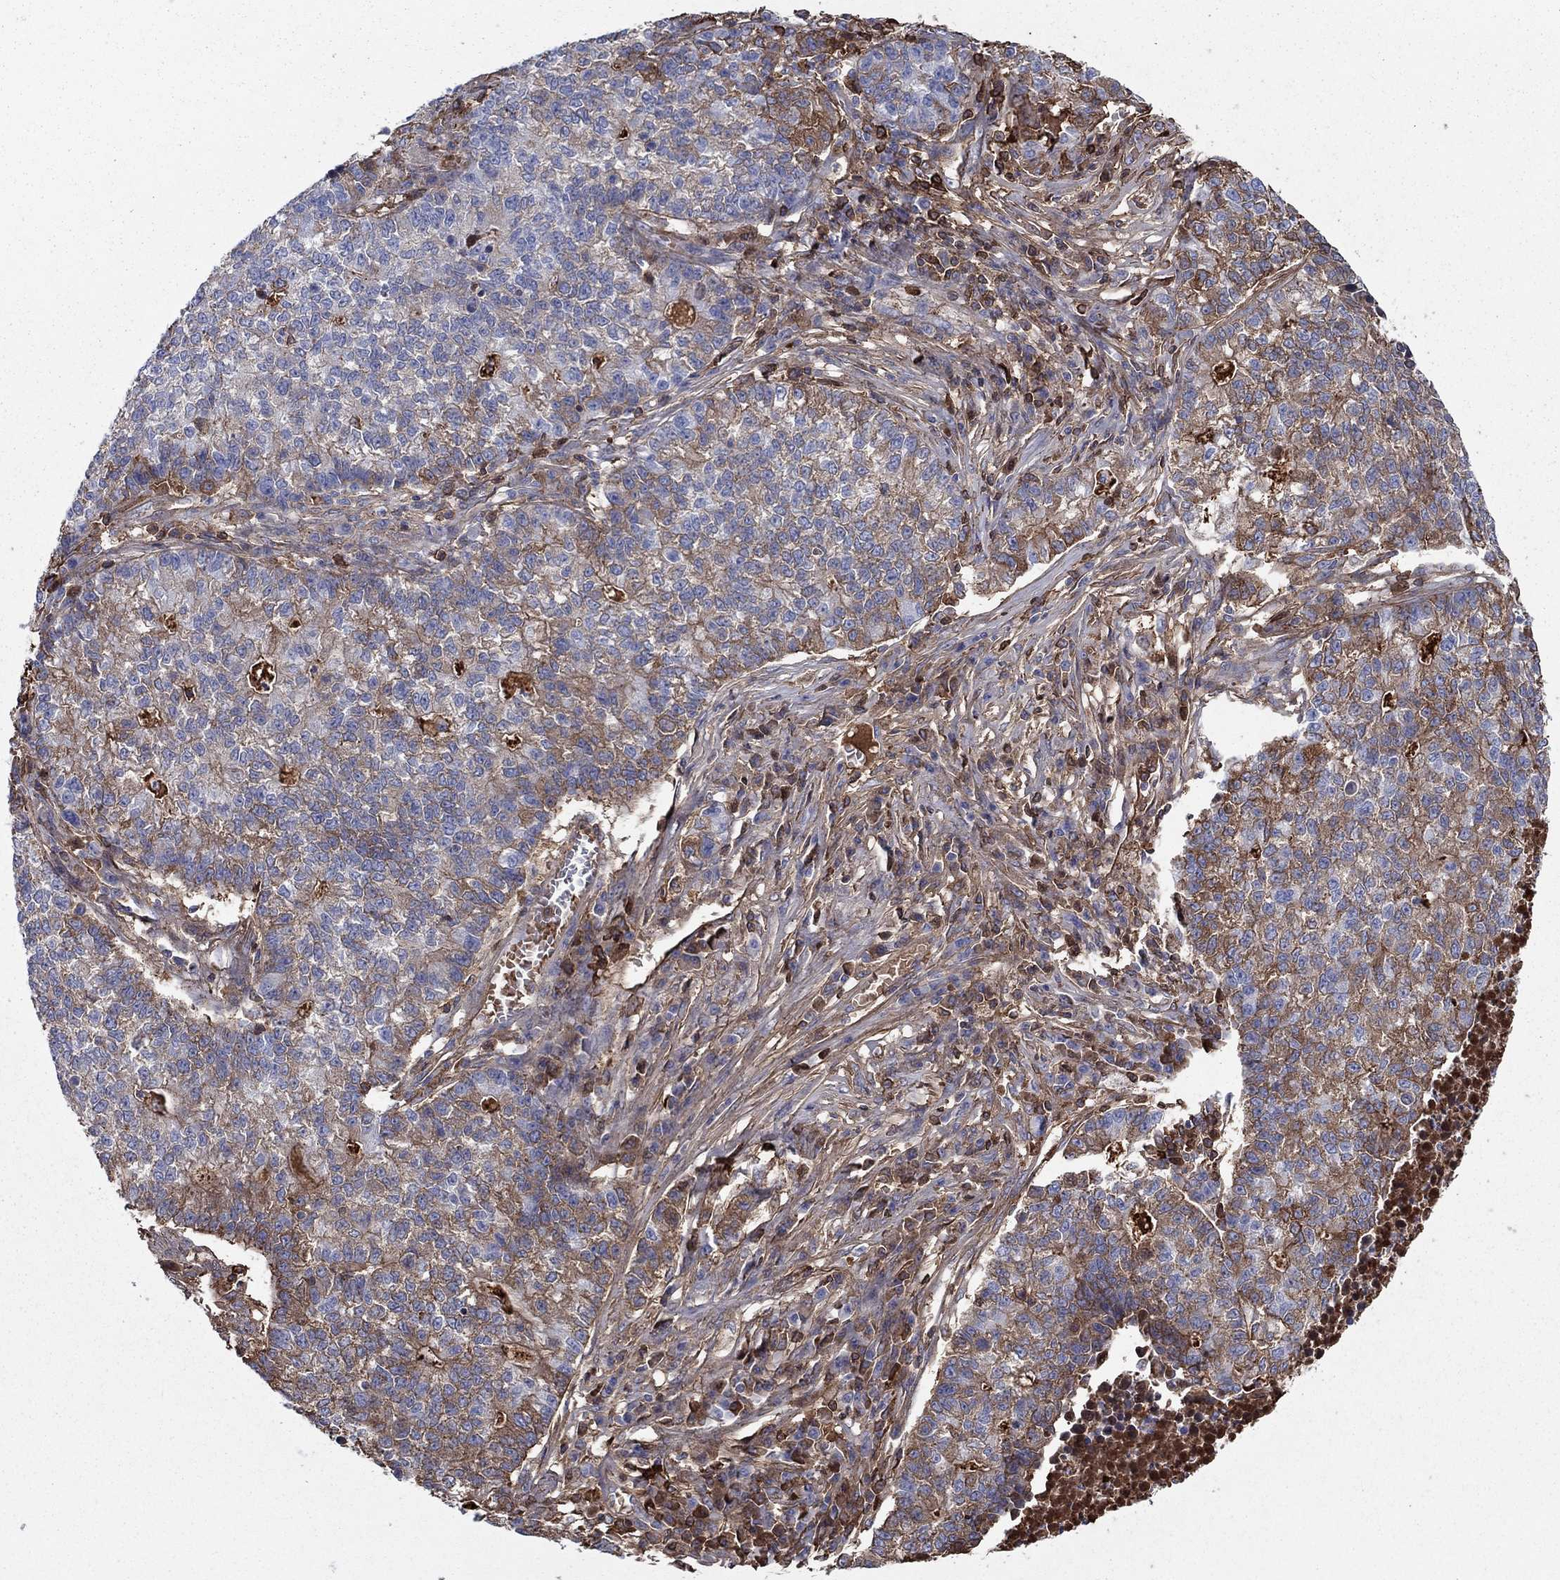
{"staining": {"intensity": "moderate", "quantity": "25%-75%", "location": "cytoplasmic/membranous"}, "tissue": "lung cancer", "cell_type": "Tumor cells", "image_type": "cancer", "snomed": [{"axis": "morphology", "description": "Adenocarcinoma, NOS"}, {"axis": "topography", "description": "Lung"}], "caption": "Immunohistochemistry (IHC) staining of lung cancer (adenocarcinoma), which shows medium levels of moderate cytoplasmic/membranous staining in about 25%-75% of tumor cells indicating moderate cytoplasmic/membranous protein positivity. The staining was performed using DAB (3,3'-diaminobenzidine) (brown) for protein detection and nuclei were counterstained in hematoxylin (blue).", "gene": "HPX", "patient": {"sex": "male", "age": 57}}